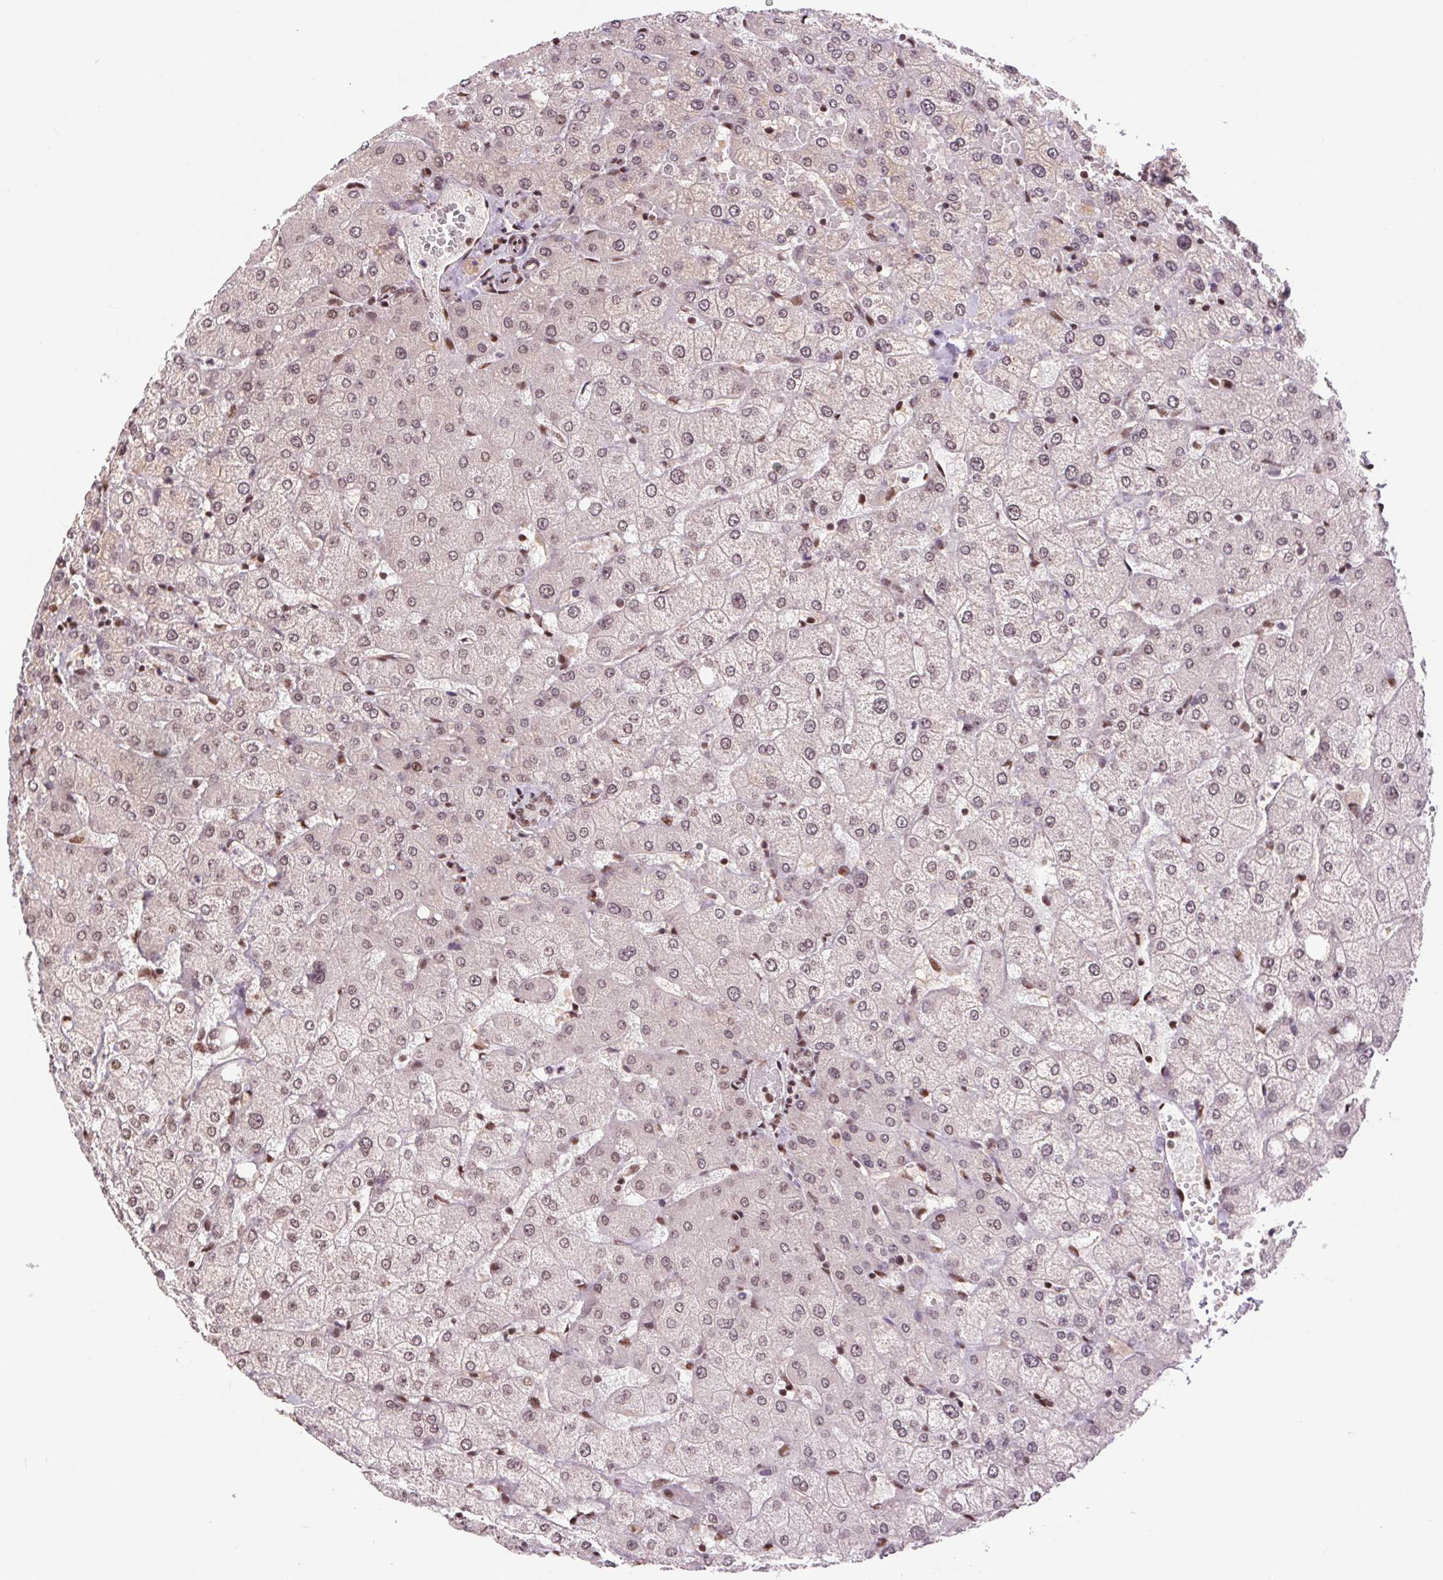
{"staining": {"intensity": "weak", "quantity": "<25%", "location": "nuclear"}, "tissue": "liver", "cell_type": "Cholangiocytes", "image_type": "normal", "snomed": [{"axis": "morphology", "description": "Normal tissue, NOS"}, {"axis": "topography", "description": "Liver"}], "caption": "High power microscopy micrograph of an IHC micrograph of unremarkable liver, revealing no significant staining in cholangiocytes. (IHC, brightfield microscopy, high magnification).", "gene": "RAD23A", "patient": {"sex": "female", "age": 54}}